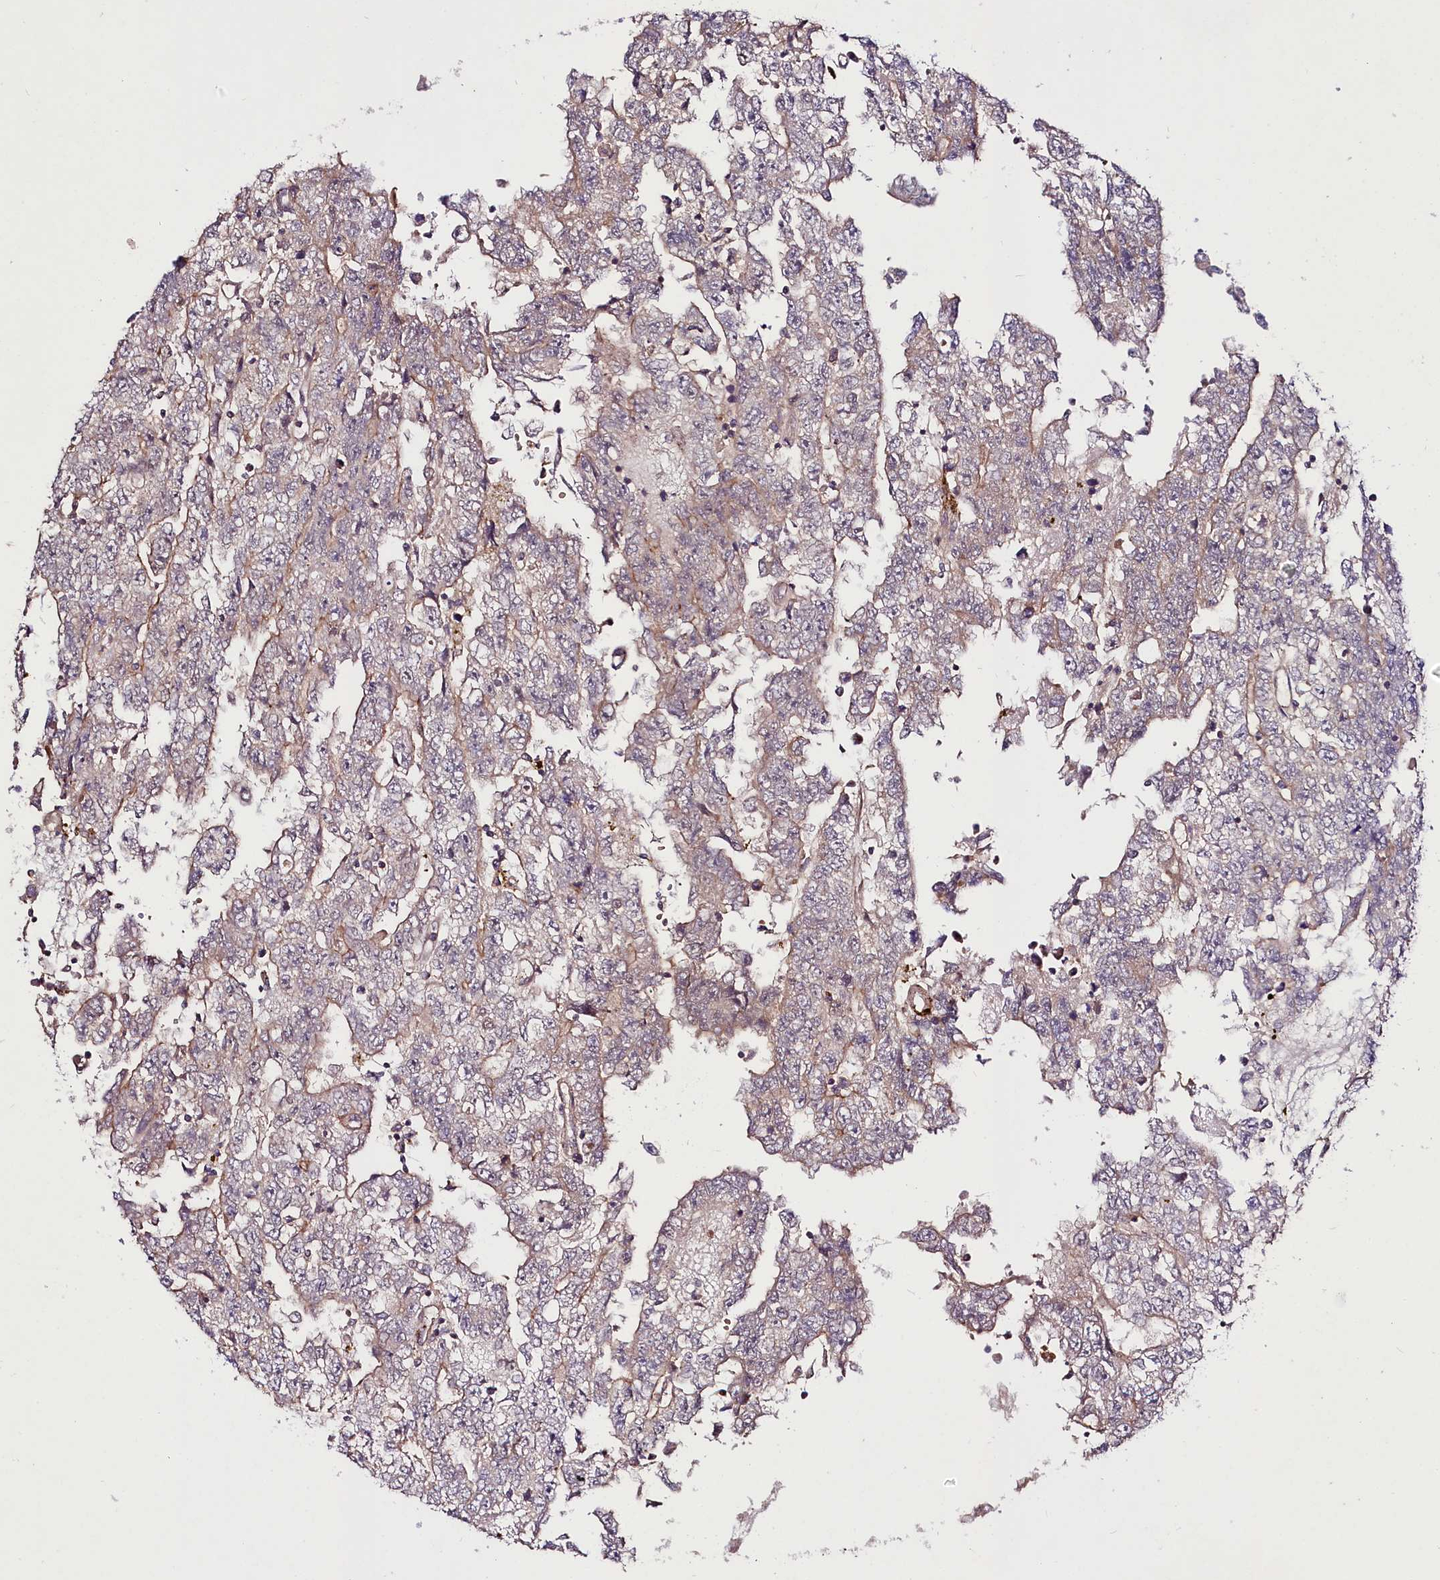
{"staining": {"intensity": "weak", "quantity": "25%-75%", "location": "cytoplasmic/membranous"}, "tissue": "testis cancer", "cell_type": "Tumor cells", "image_type": "cancer", "snomed": [{"axis": "morphology", "description": "Carcinoma, Embryonal, NOS"}, {"axis": "topography", "description": "Testis"}], "caption": "This micrograph exhibits testis cancer stained with immunohistochemistry (IHC) to label a protein in brown. The cytoplasmic/membranous of tumor cells show weak positivity for the protein. Nuclei are counter-stained blue.", "gene": "TAFAZZIN", "patient": {"sex": "male", "age": 25}}